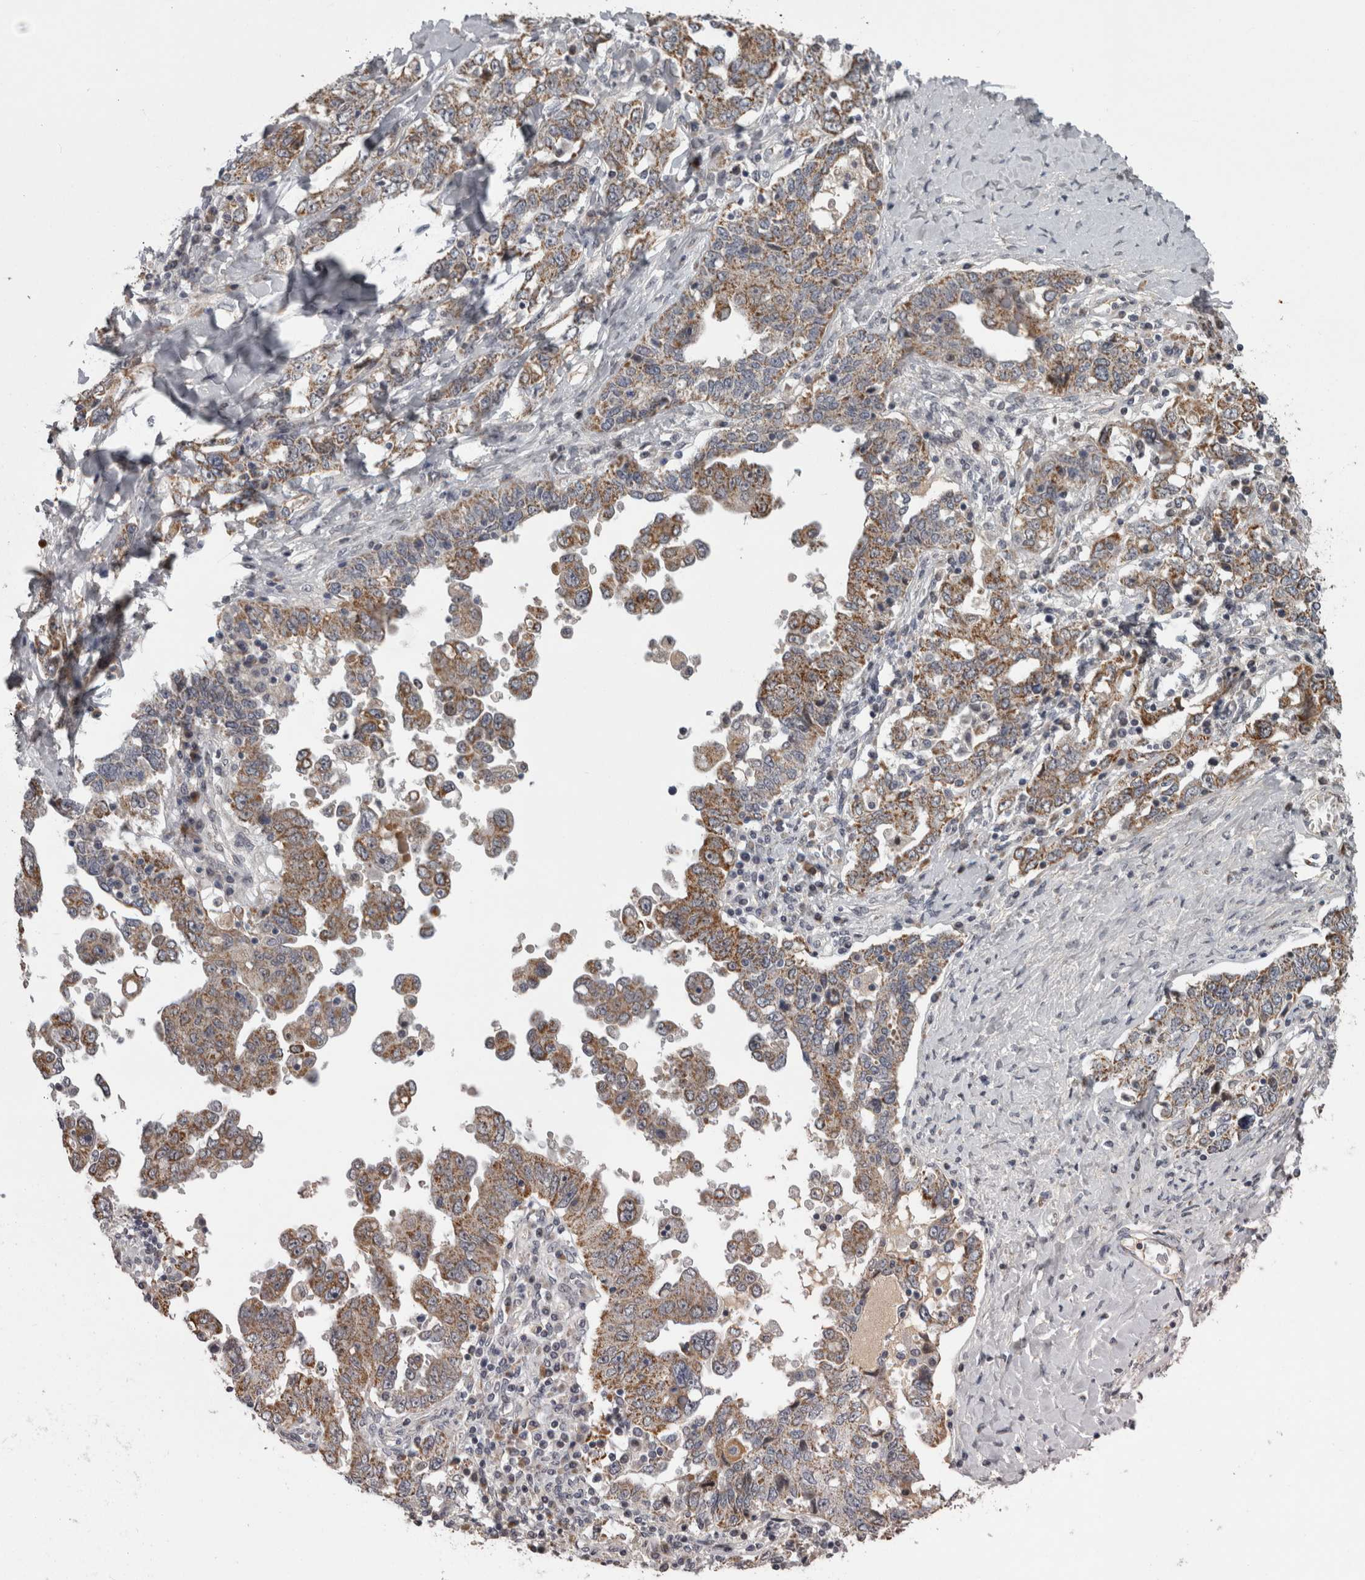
{"staining": {"intensity": "moderate", "quantity": ">75%", "location": "cytoplasmic/membranous"}, "tissue": "ovarian cancer", "cell_type": "Tumor cells", "image_type": "cancer", "snomed": [{"axis": "morphology", "description": "Carcinoma, endometroid"}, {"axis": "topography", "description": "Ovary"}], "caption": "Immunohistochemistry image of human ovarian endometroid carcinoma stained for a protein (brown), which displays medium levels of moderate cytoplasmic/membranous staining in about >75% of tumor cells.", "gene": "DBT", "patient": {"sex": "female", "age": 62}}